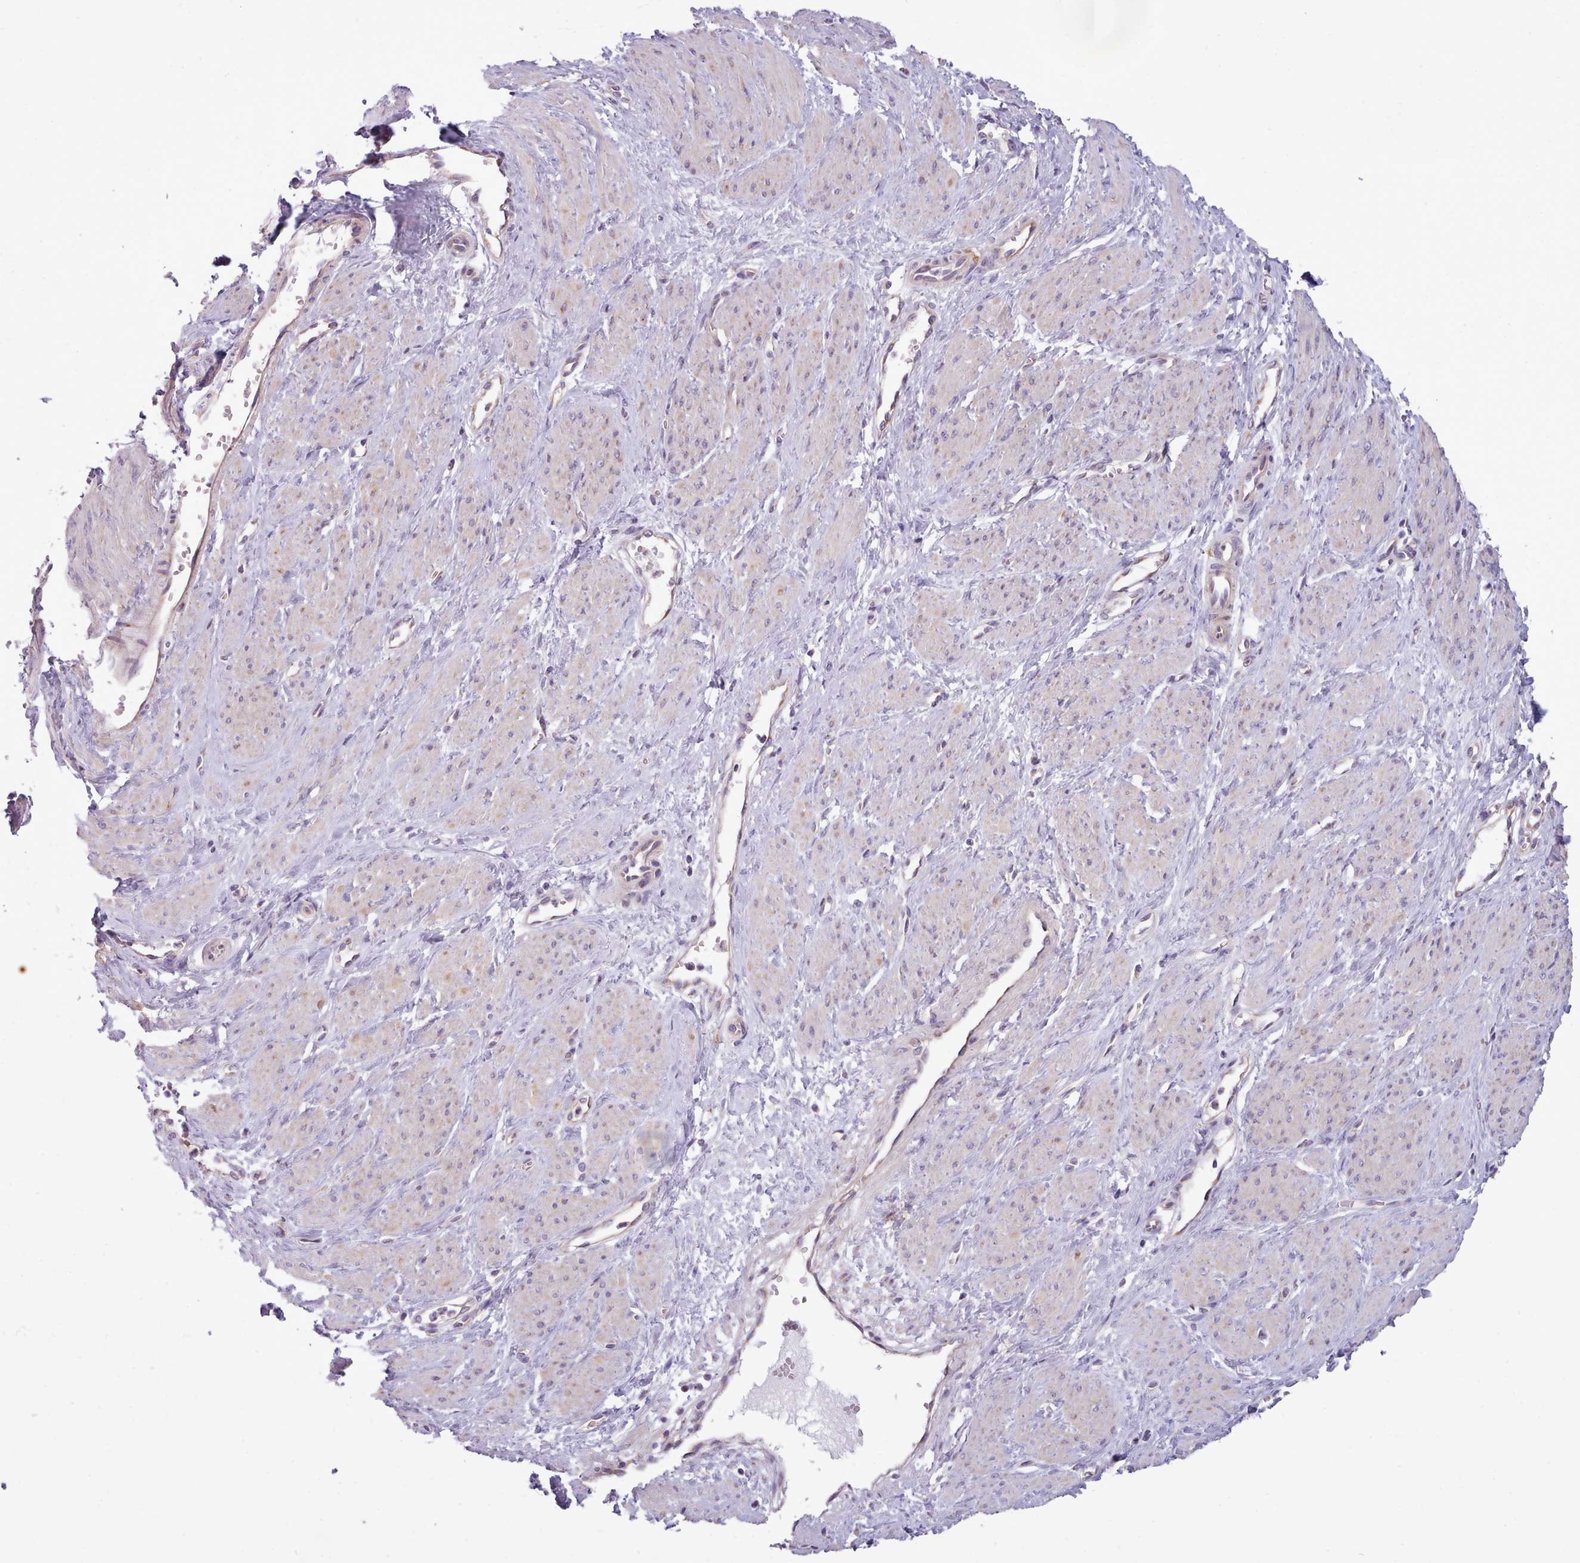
{"staining": {"intensity": "weak", "quantity": "<25%", "location": "cytoplasmic/membranous"}, "tissue": "smooth muscle", "cell_type": "Smooth muscle cells", "image_type": "normal", "snomed": [{"axis": "morphology", "description": "Normal tissue, NOS"}, {"axis": "topography", "description": "Smooth muscle"}, {"axis": "topography", "description": "Uterus"}], "caption": "The image exhibits no staining of smooth muscle cells in unremarkable smooth muscle. The staining was performed using DAB to visualize the protein expression in brown, while the nuclei were stained in blue with hematoxylin (Magnification: 20x).", "gene": "SLC52A3", "patient": {"sex": "female", "age": 39}}